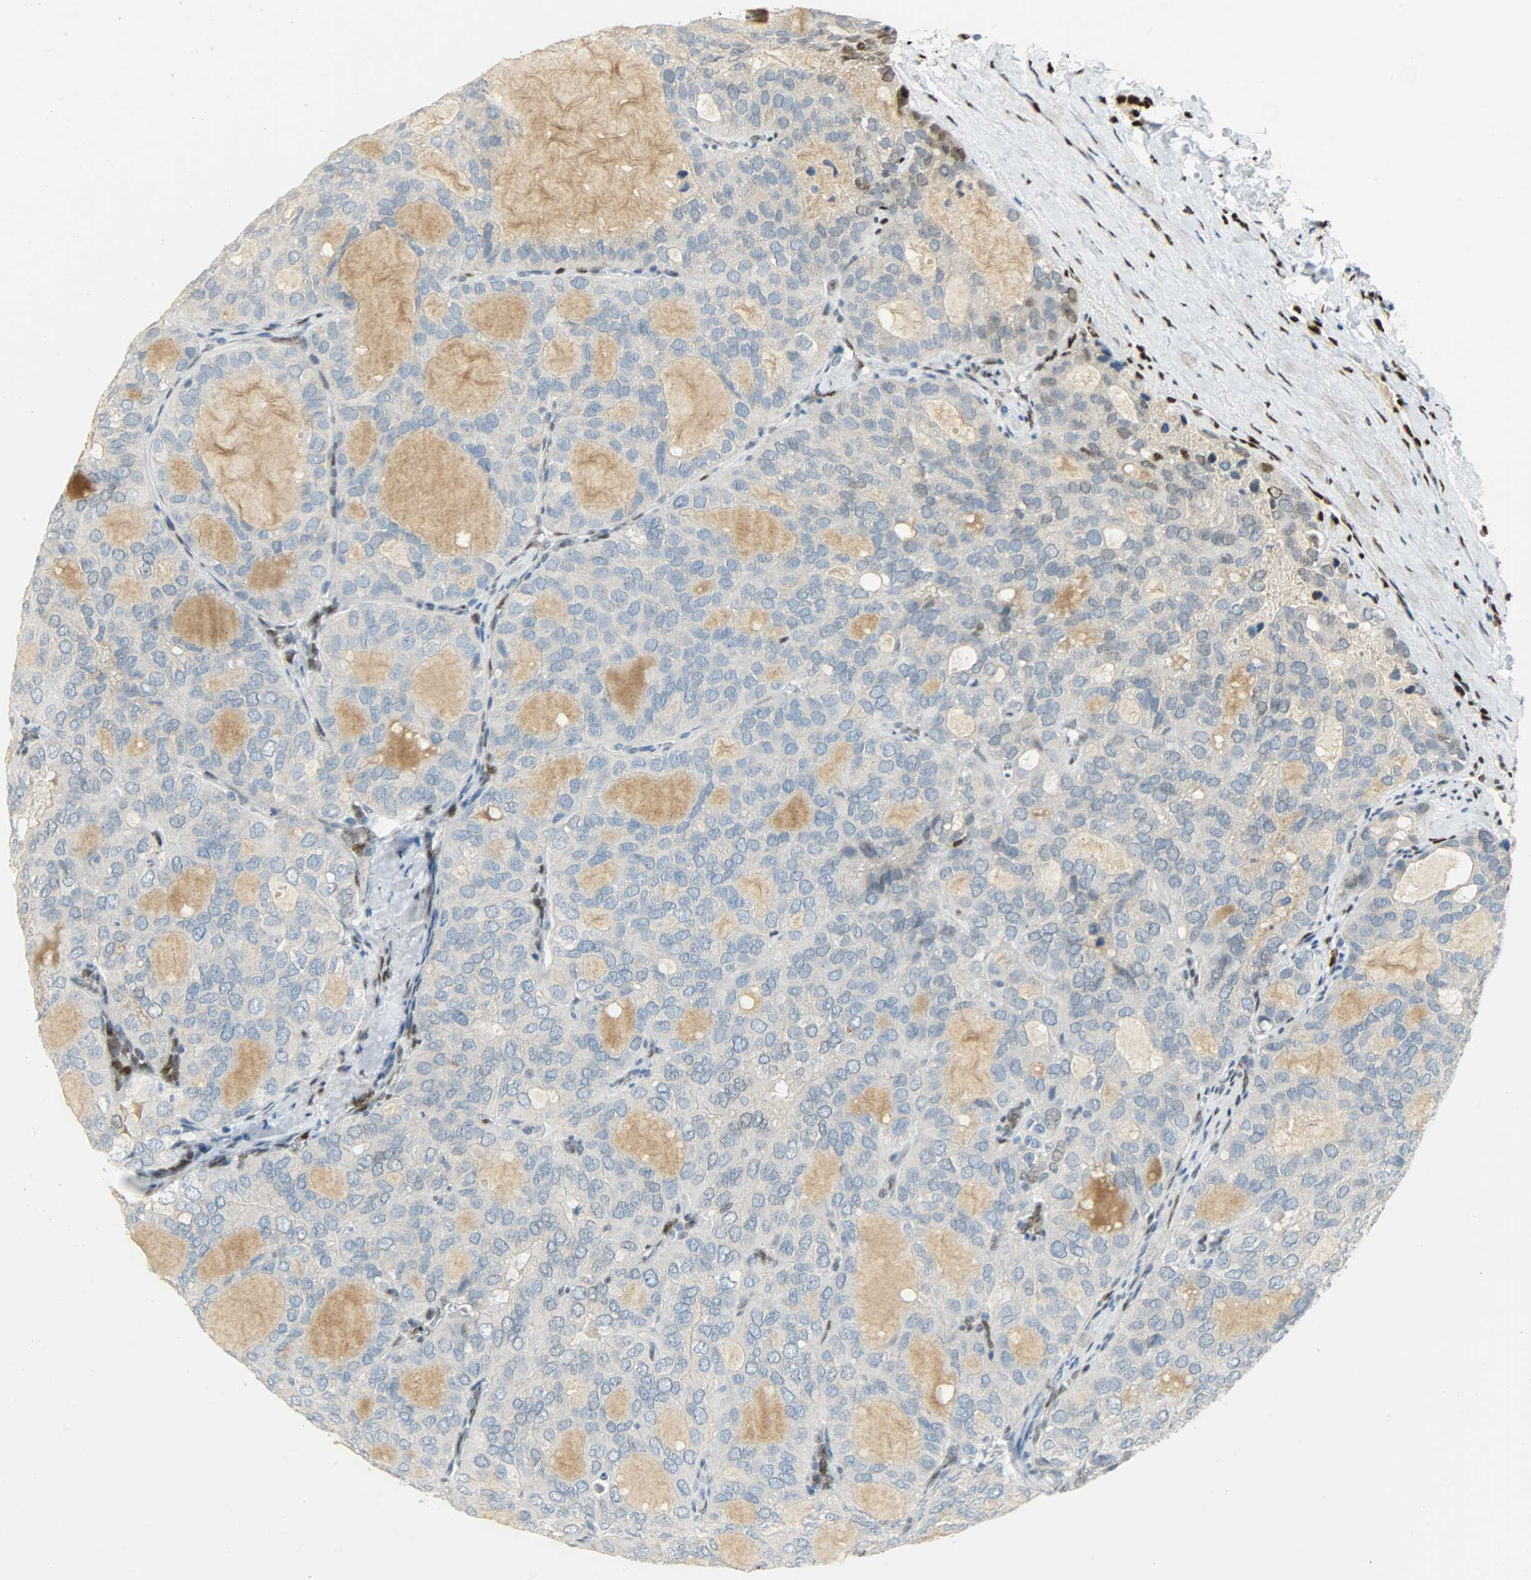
{"staining": {"intensity": "negative", "quantity": "none", "location": "none"}, "tissue": "thyroid cancer", "cell_type": "Tumor cells", "image_type": "cancer", "snomed": [{"axis": "morphology", "description": "Follicular adenoma carcinoma, NOS"}, {"axis": "topography", "description": "Thyroid gland"}], "caption": "A histopathology image of human thyroid follicular adenoma carcinoma is negative for staining in tumor cells.", "gene": "JUNB", "patient": {"sex": "male", "age": 75}}